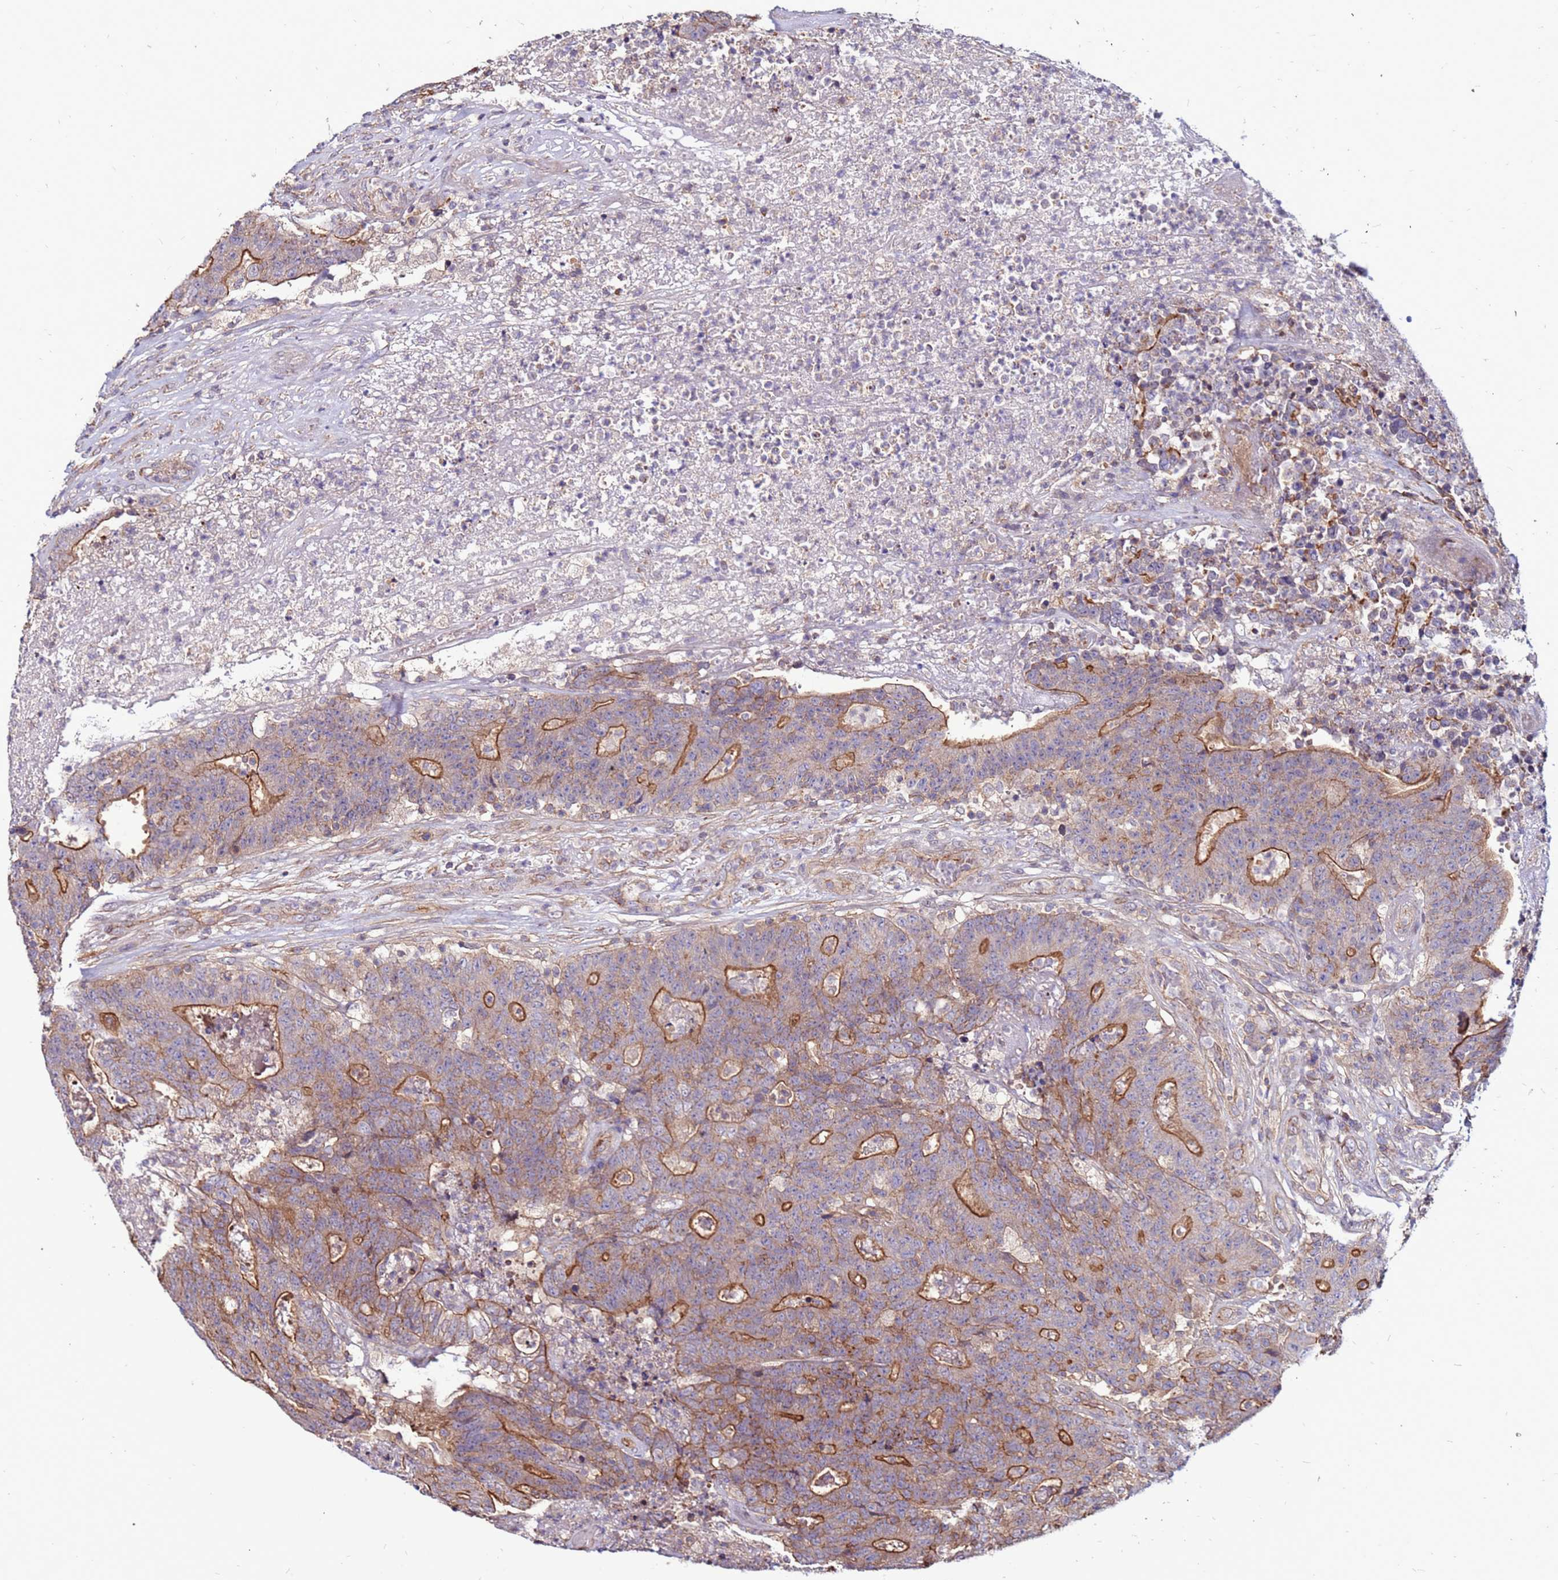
{"staining": {"intensity": "strong", "quantity": "25%-75%", "location": "cytoplasmic/membranous"}, "tissue": "colorectal cancer", "cell_type": "Tumor cells", "image_type": "cancer", "snomed": [{"axis": "morphology", "description": "Adenocarcinoma, NOS"}, {"axis": "topography", "description": "Colon"}], "caption": "This histopathology image exhibits IHC staining of adenocarcinoma (colorectal), with high strong cytoplasmic/membranous expression in approximately 25%-75% of tumor cells.", "gene": "NRN1L", "patient": {"sex": "female", "age": 75}}